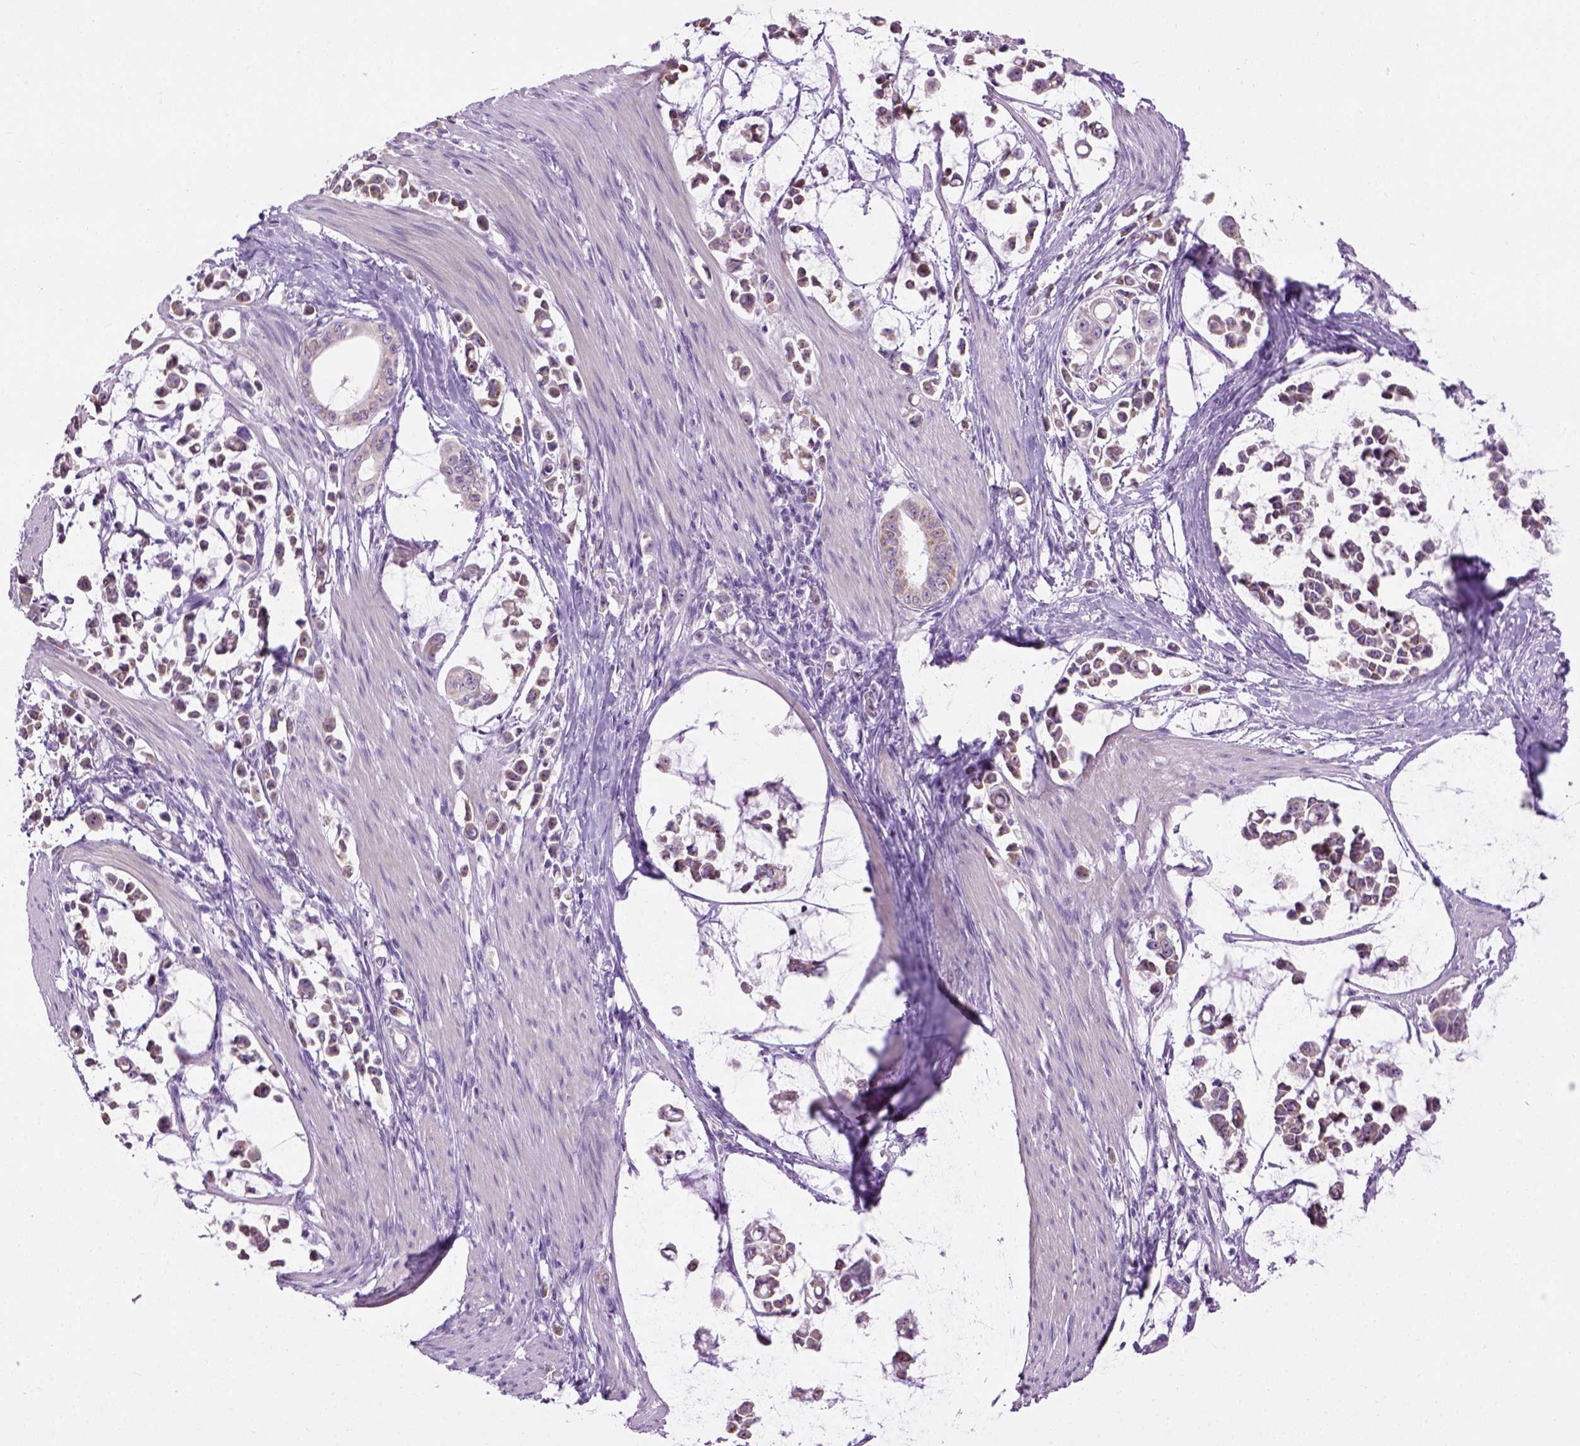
{"staining": {"intensity": "weak", "quantity": "25%-75%", "location": "nuclear"}, "tissue": "stomach cancer", "cell_type": "Tumor cells", "image_type": "cancer", "snomed": [{"axis": "morphology", "description": "Adenocarcinoma, NOS"}, {"axis": "topography", "description": "Stomach"}], "caption": "The immunohistochemical stain shows weak nuclear staining in tumor cells of stomach adenocarcinoma tissue.", "gene": "UTP4", "patient": {"sex": "male", "age": 82}}